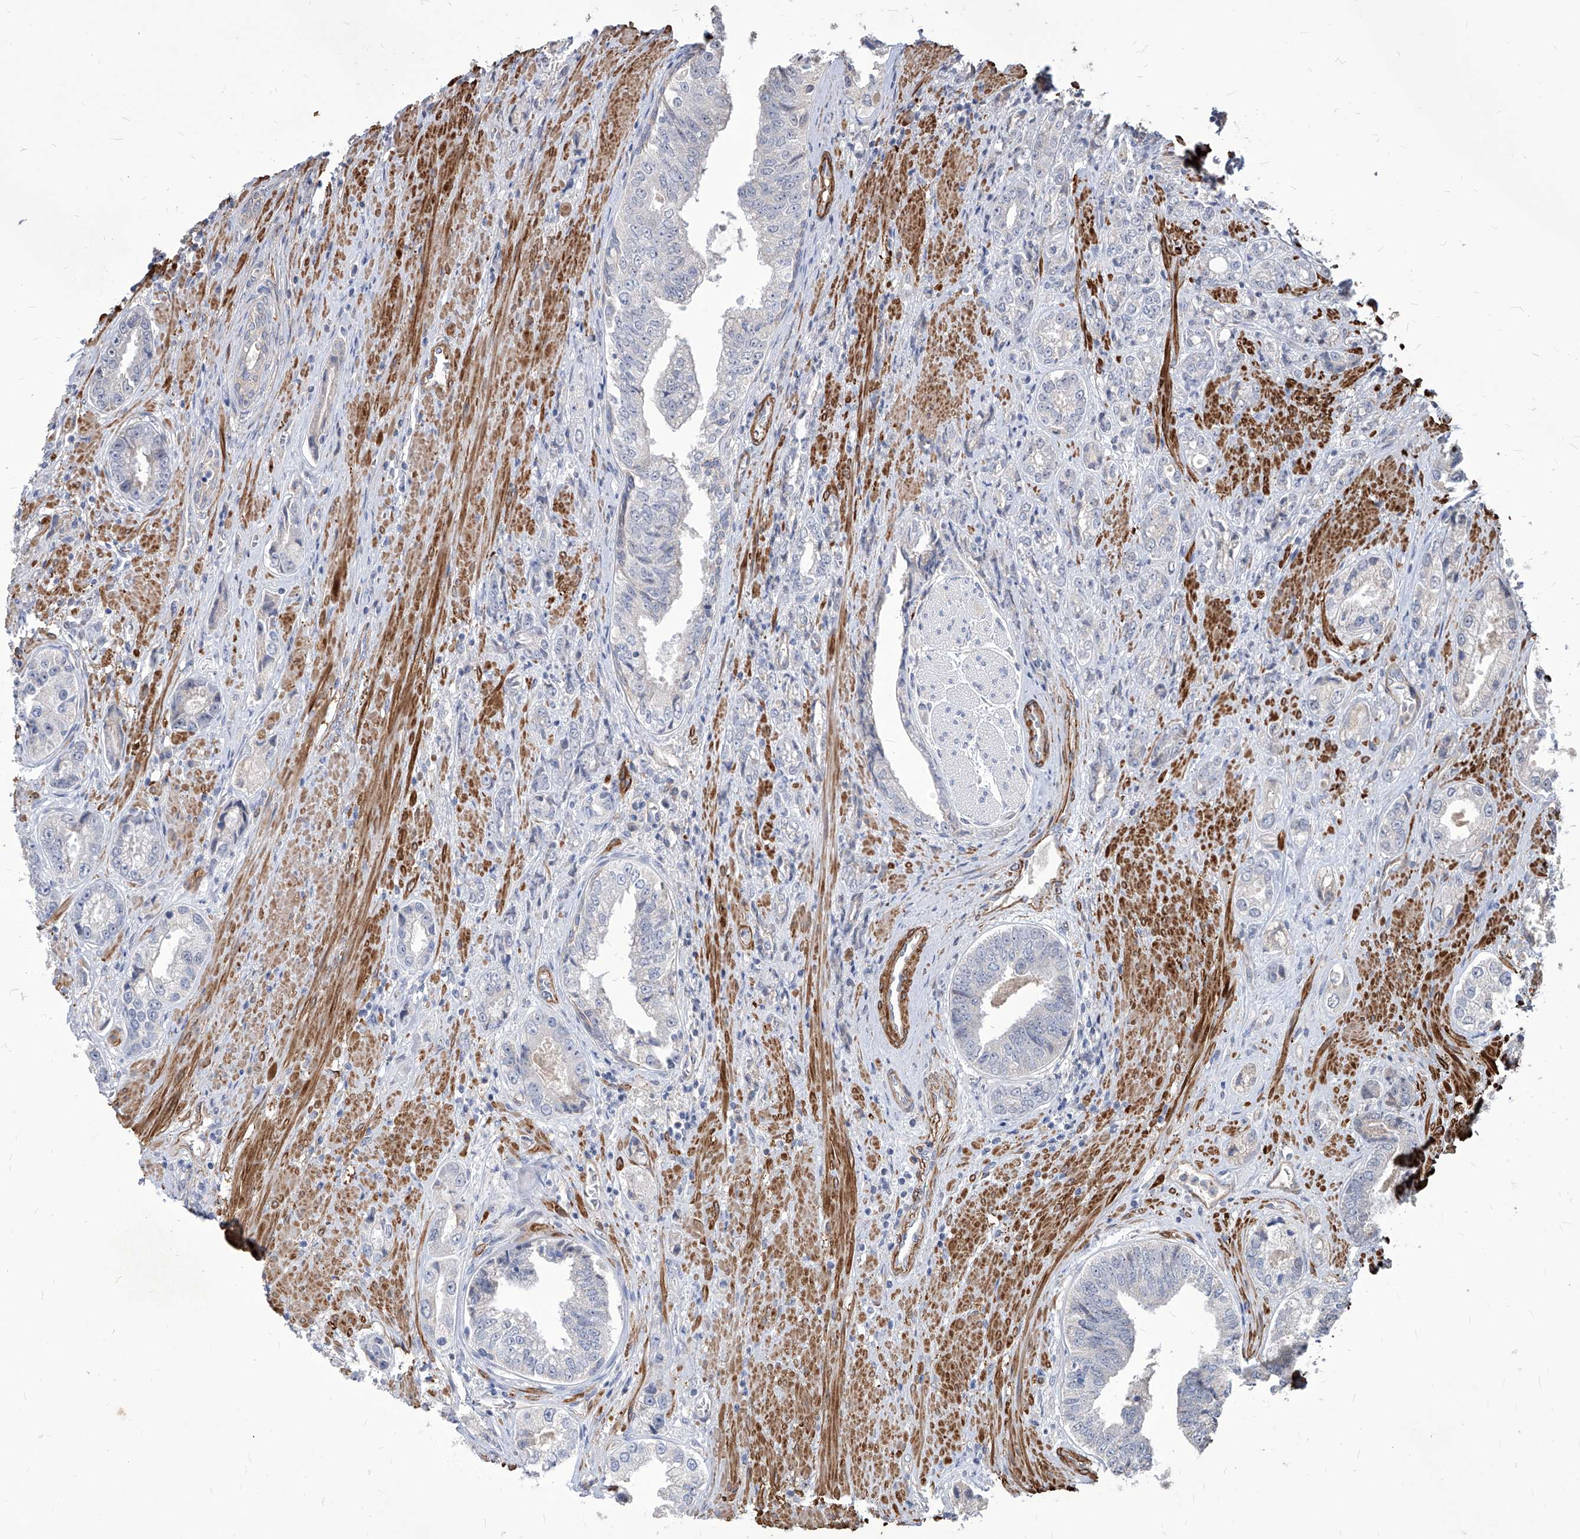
{"staining": {"intensity": "negative", "quantity": "none", "location": "none"}, "tissue": "prostate cancer", "cell_type": "Tumor cells", "image_type": "cancer", "snomed": [{"axis": "morphology", "description": "Adenocarcinoma, High grade"}, {"axis": "topography", "description": "Prostate"}], "caption": "This micrograph is of prostate cancer (adenocarcinoma (high-grade)) stained with immunohistochemistry (IHC) to label a protein in brown with the nuclei are counter-stained blue. There is no staining in tumor cells.", "gene": "FAM83B", "patient": {"sex": "male", "age": 61}}